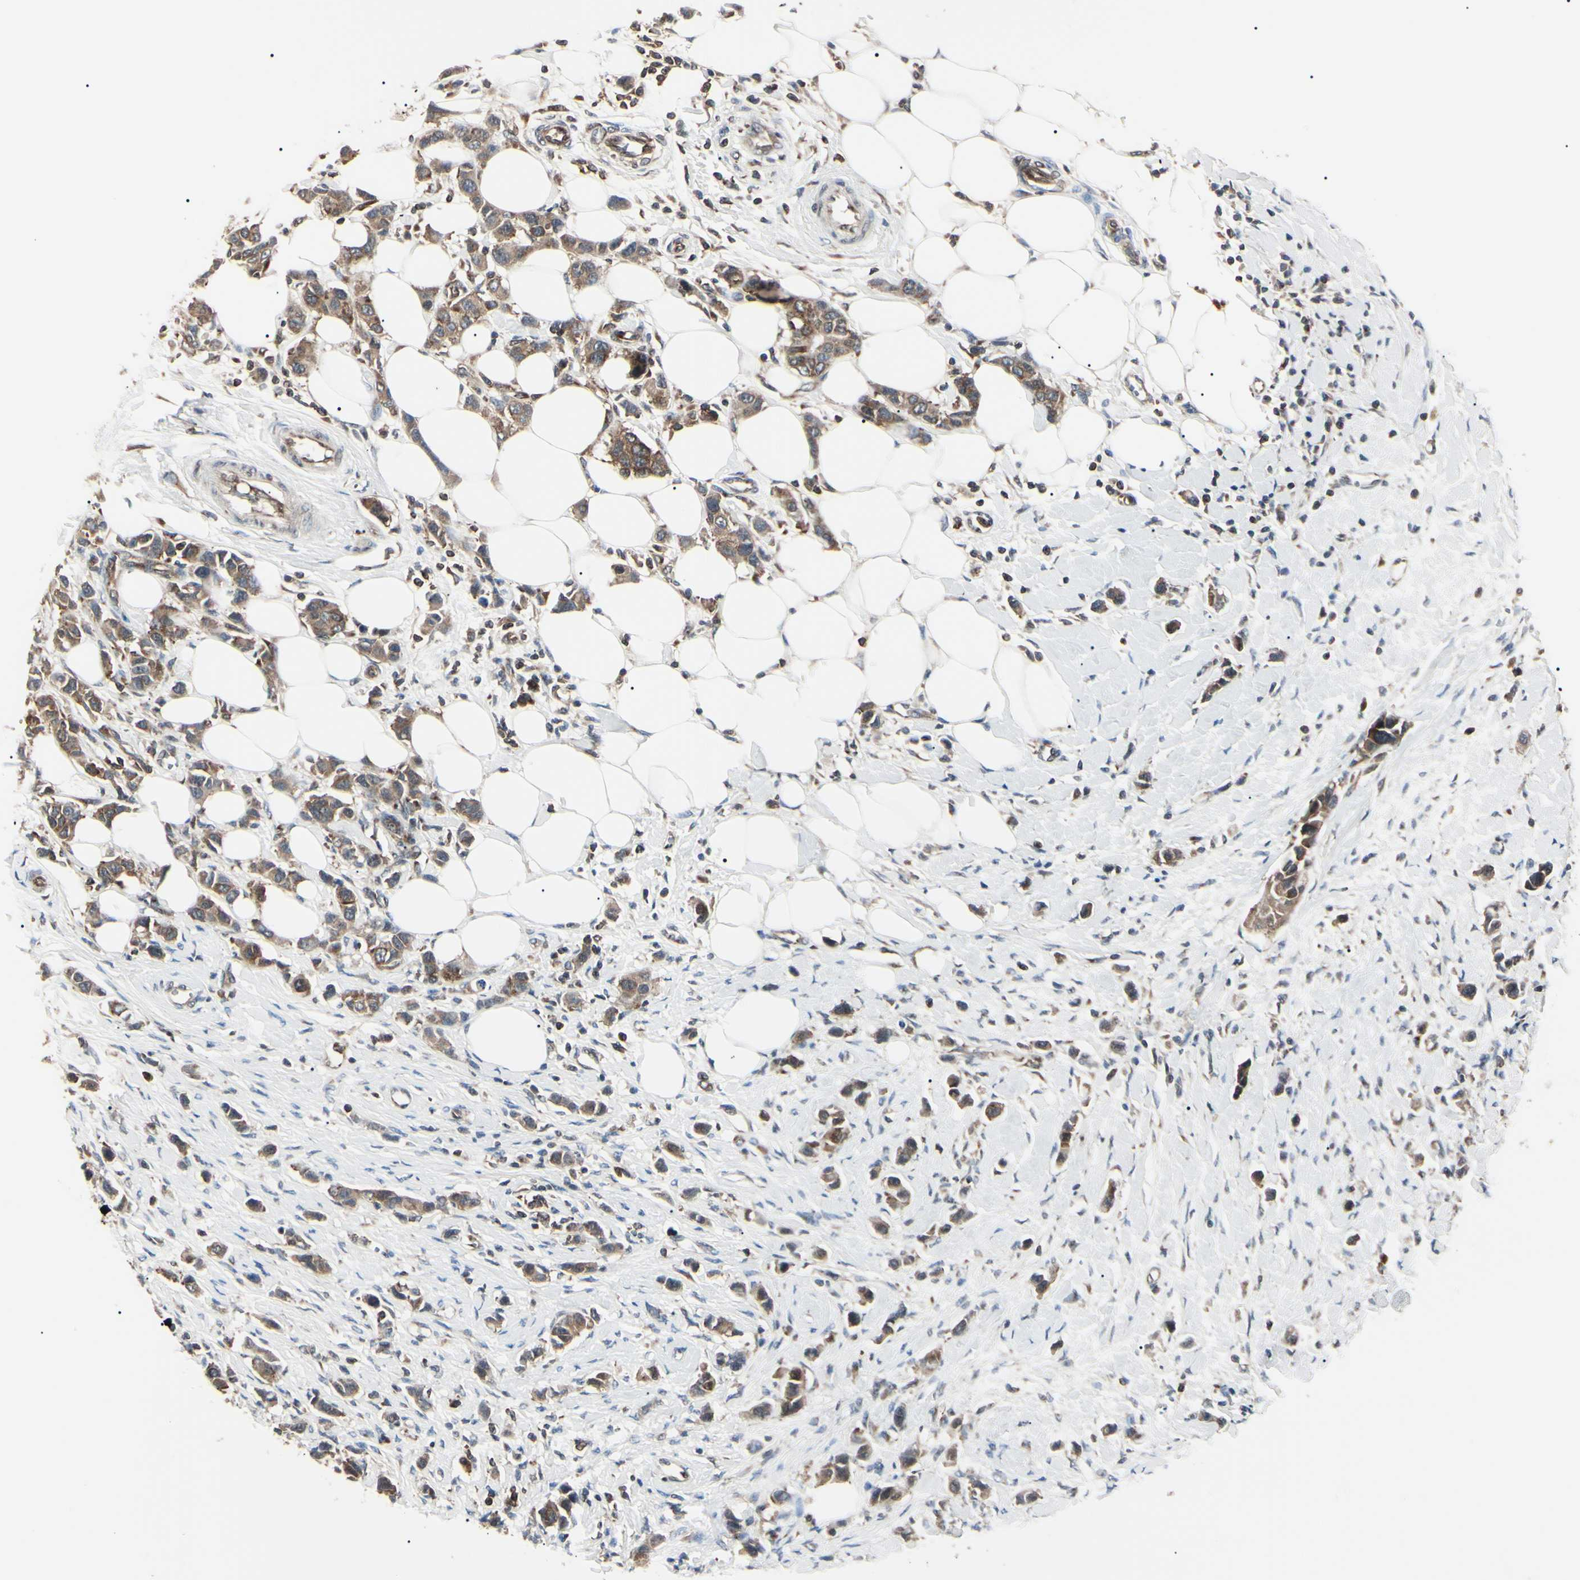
{"staining": {"intensity": "moderate", "quantity": ">75%", "location": "cytoplasmic/membranous"}, "tissue": "breast cancer", "cell_type": "Tumor cells", "image_type": "cancer", "snomed": [{"axis": "morphology", "description": "Normal tissue, NOS"}, {"axis": "morphology", "description": "Duct carcinoma"}, {"axis": "topography", "description": "Breast"}], "caption": "Brown immunohistochemical staining in human breast infiltrating ductal carcinoma reveals moderate cytoplasmic/membranous positivity in approximately >75% of tumor cells.", "gene": "MAPRE1", "patient": {"sex": "female", "age": 50}}